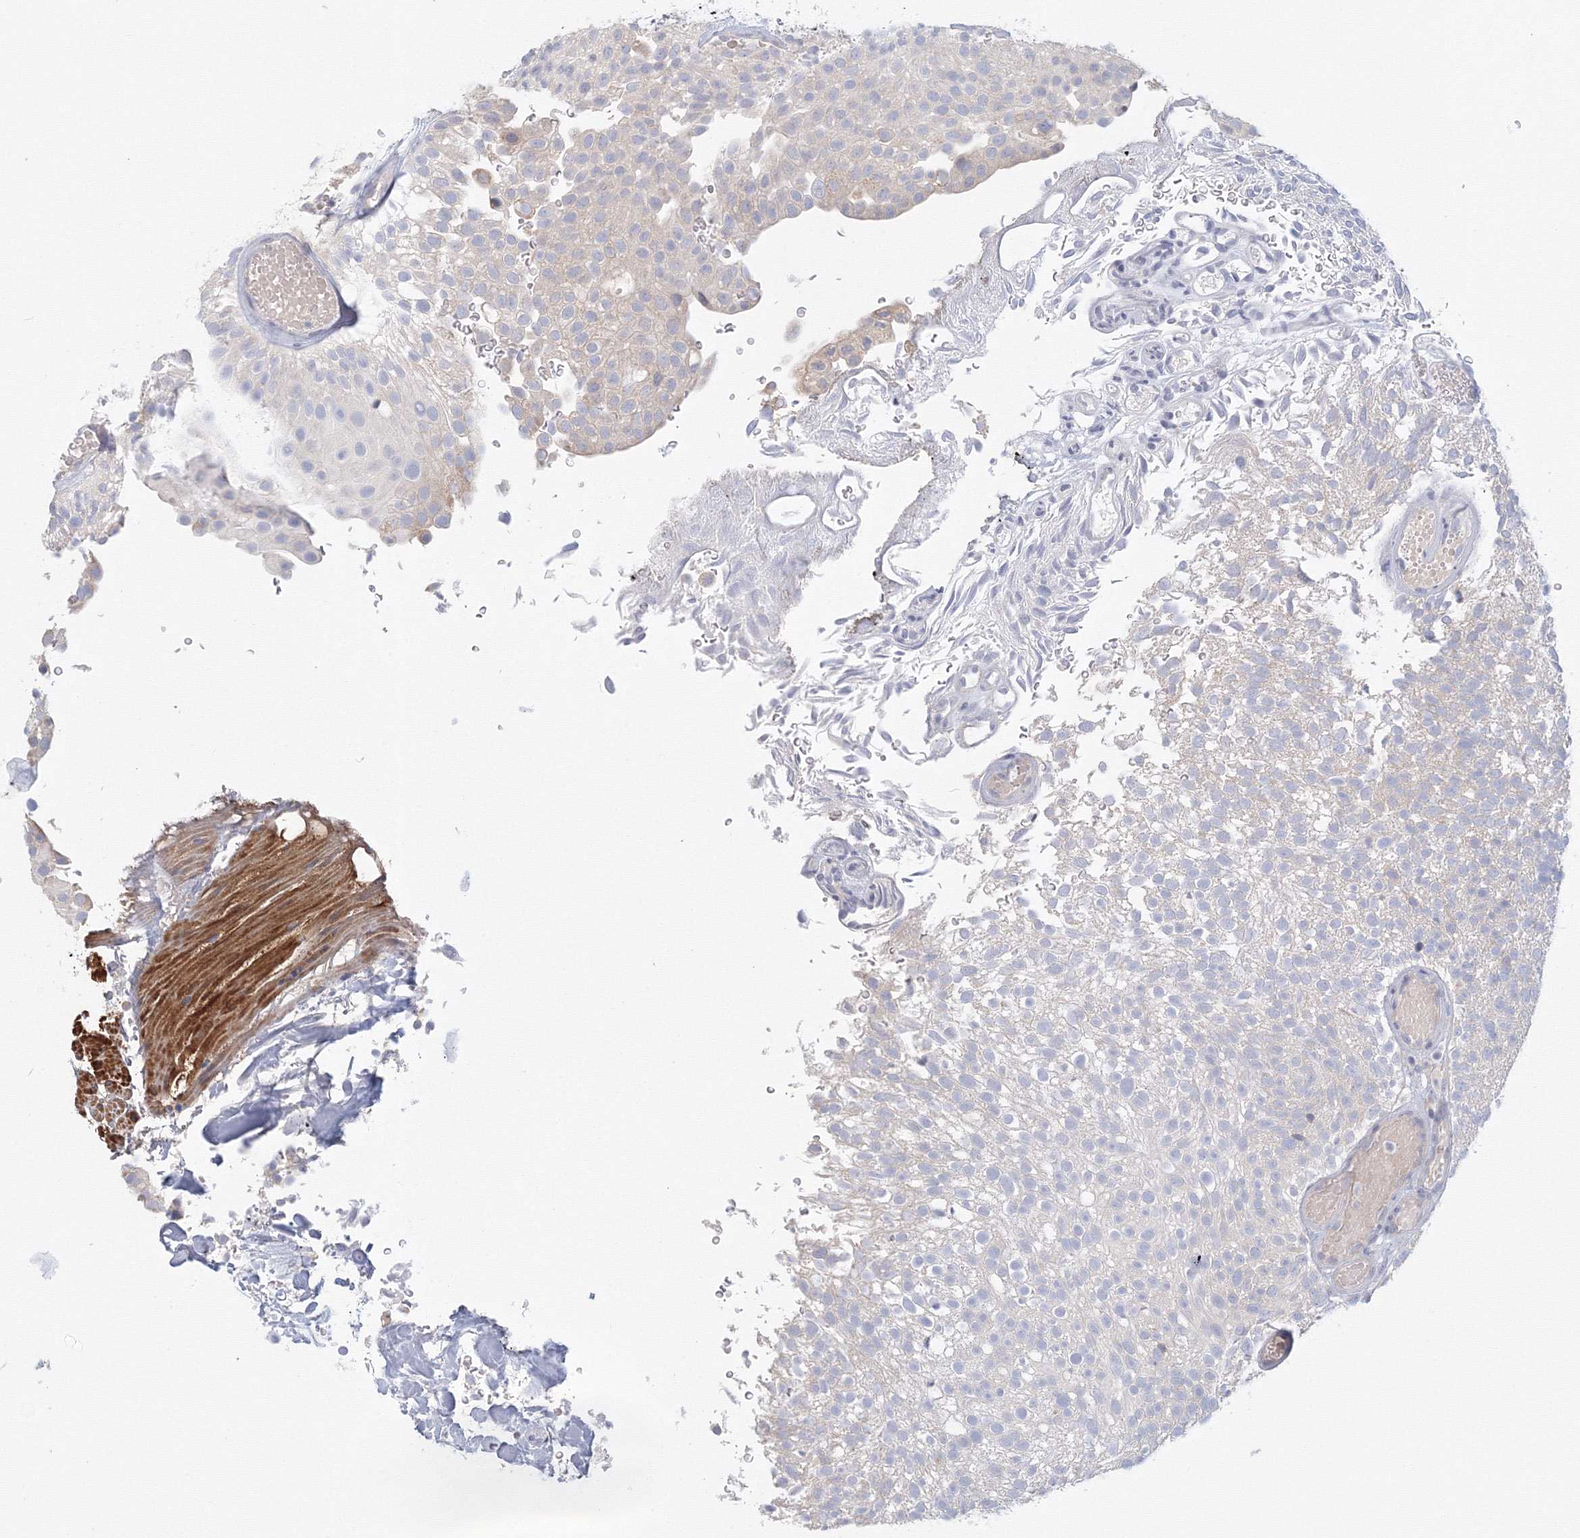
{"staining": {"intensity": "negative", "quantity": "none", "location": "none"}, "tissue": "urothelial cancer", "cell_type": "Tumor cells", "image_type": "cancer", "snomed": [{"axis": "morphology", "description": "Urothelial carcinoma, Low grade"}, {"axis": "topography", "description": "Urinary bladder"}], "caption": "This is an IHC photomicrograph of urothelial carcinoma (low-grade). There is no positivity in tumor cells.", "gene": "TACC2", "patient": {"sex": "male", "age": 78}}